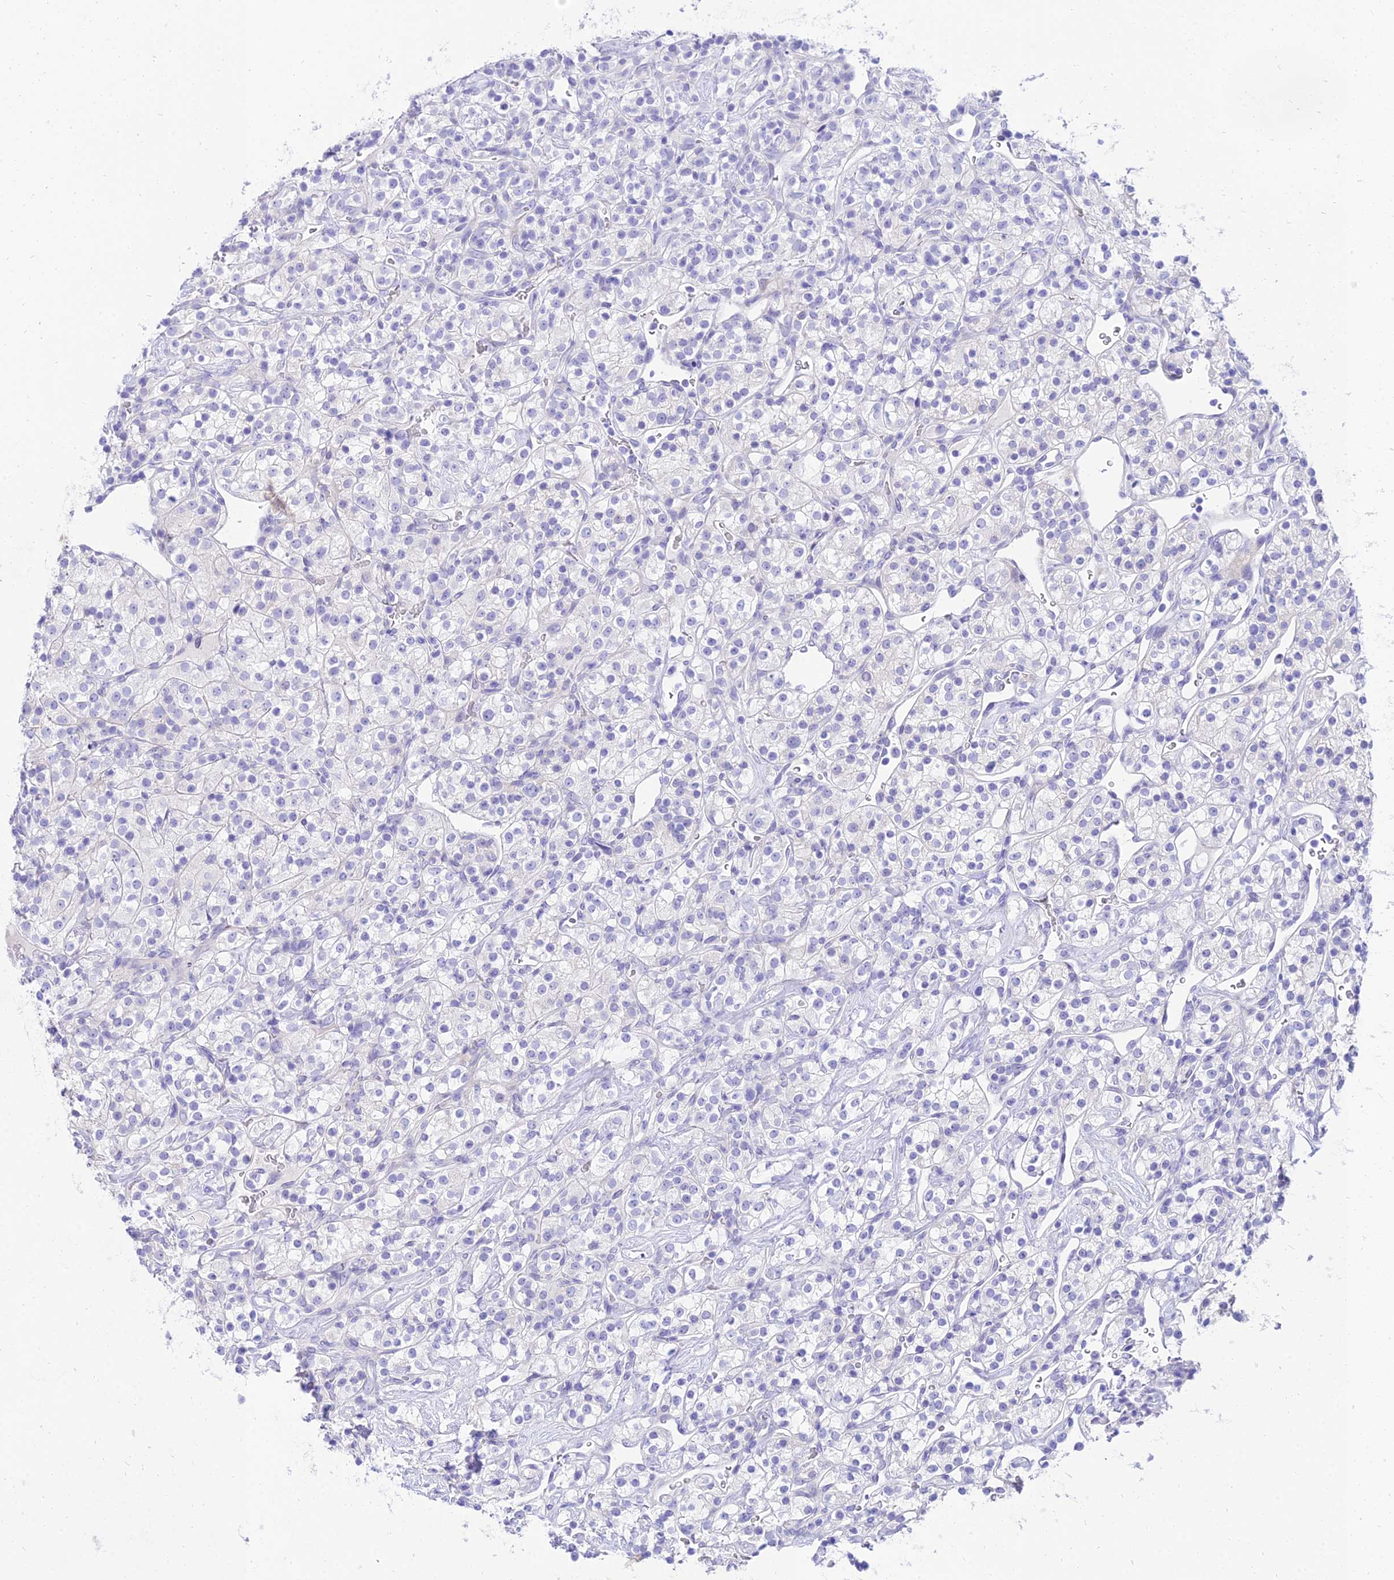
{"staining": {"intensity": "negative", "quantity": "none", "location": "none"}, "tissue": "renal cancer", "cell_type": "Tumor cells", "image_type": "cancer", "snomed": [{"axis": "morphology", "description": "Adenocarcinoma, NOS"}, {"axis": "topography", "description": "Kidney"}], "caption": "This is an immunohistochemistry photomicrograph of renal cancer (adenocarcinoma). There is no expression in tumor cells.", "gene": "TAC3", "patient": {"sex": "male", "age": 77}}